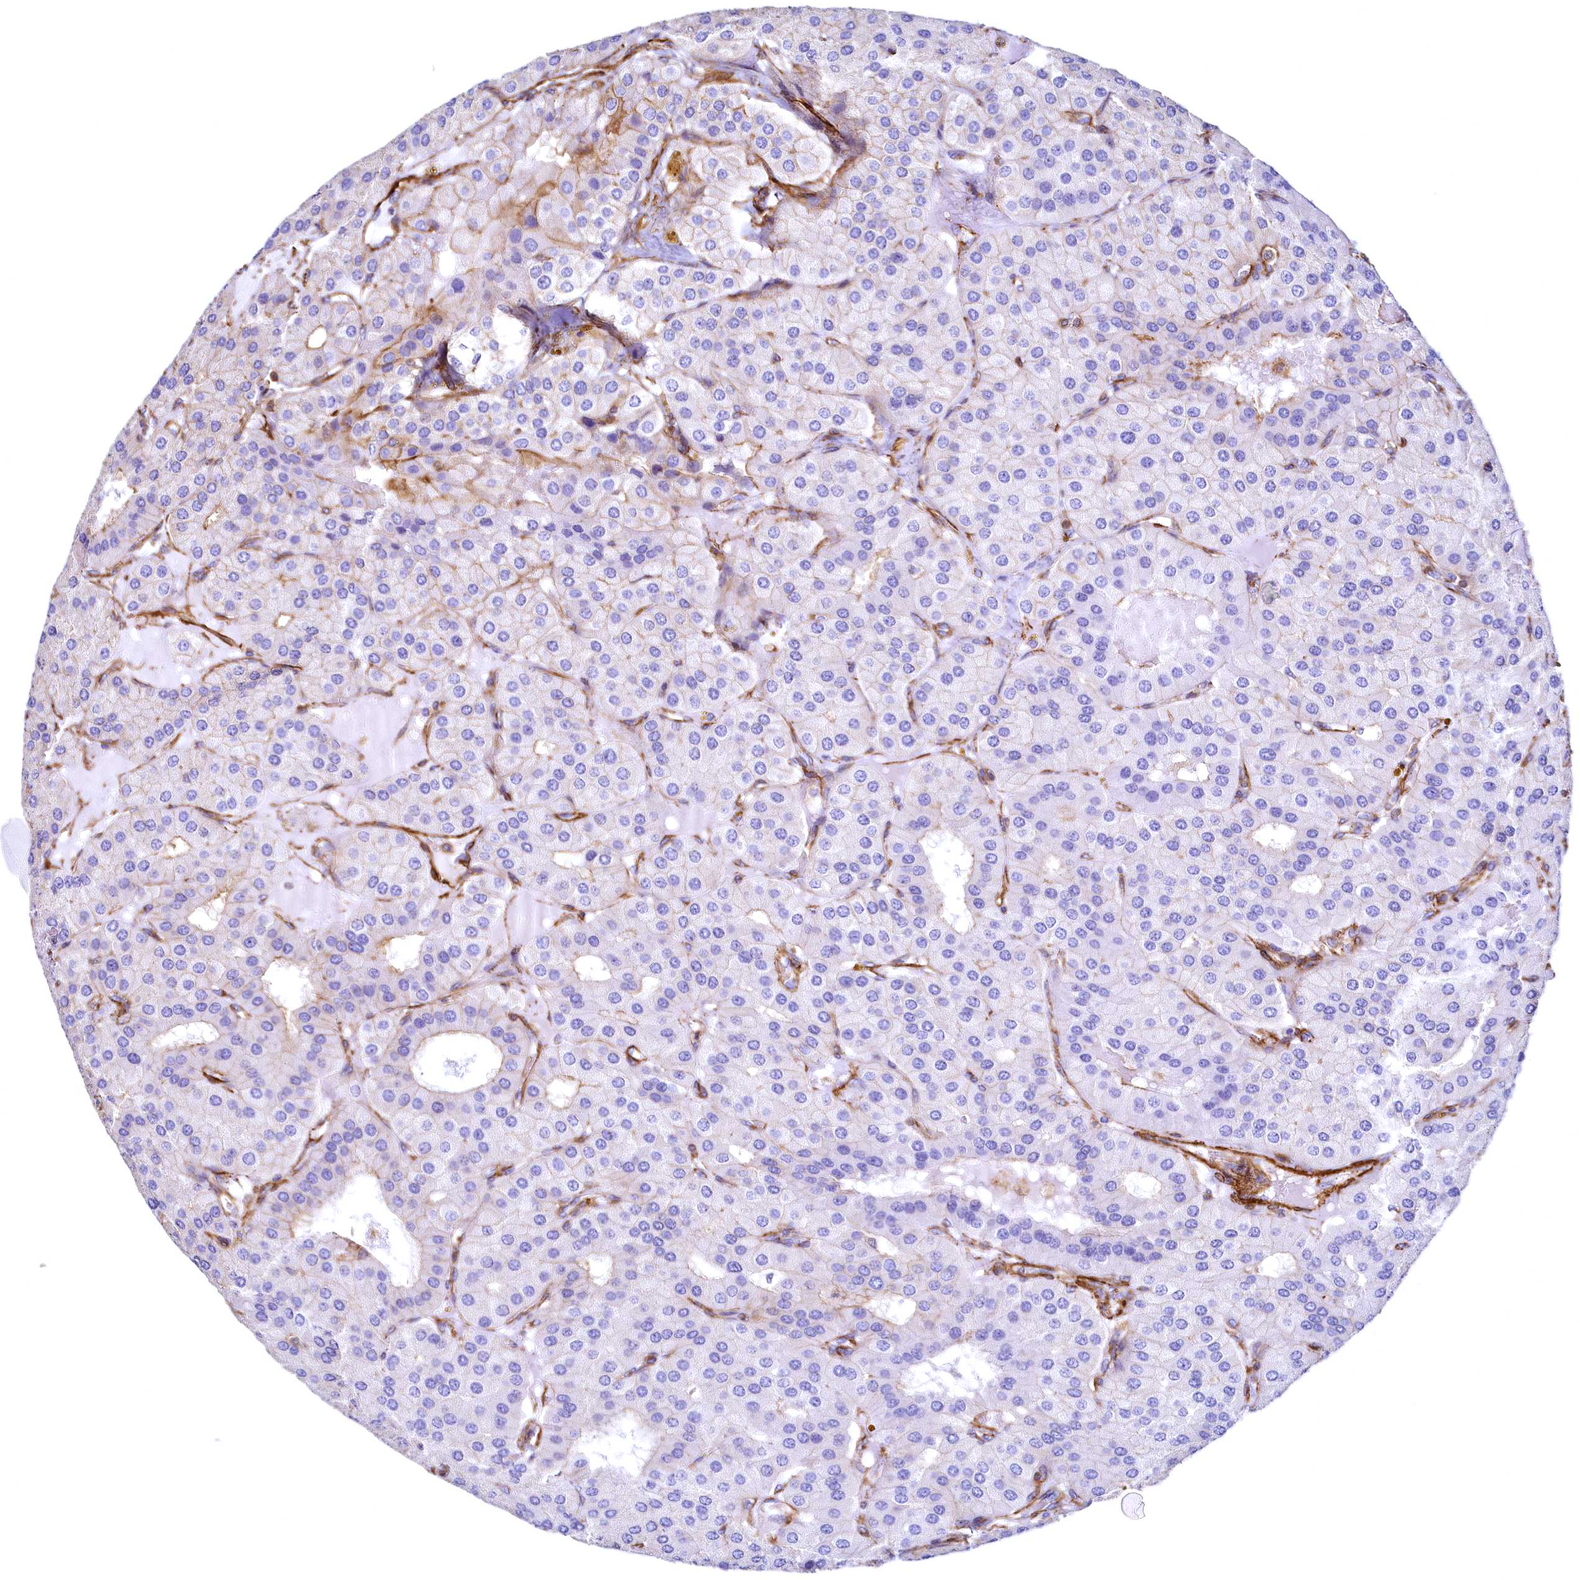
{"staining": {"intensity": "moderate", "quantity": "<25%", "location": "cytoplasmic/membranous"}, "tissue": "parathyroid gland", "cell_type": "Glandular cells", "image_type": "normal", "snomed": [{"axis": "morphology", "description": "Normal tissue, NOS"}, {"axis": "morphology", "description": "Adenoma, NOS"}, {"axis": "topography", "description": "Parathyroid gland"}], "caption": "Benign parathyroid gland exhibits moderate cytoplasmic/membranous staining in about <25% of glandular cells (DAB IHC, brown staining for protein, blue staining for nuclei)..", "gene": "THBS1", "patient": {"sex": "female", "age": 86}}